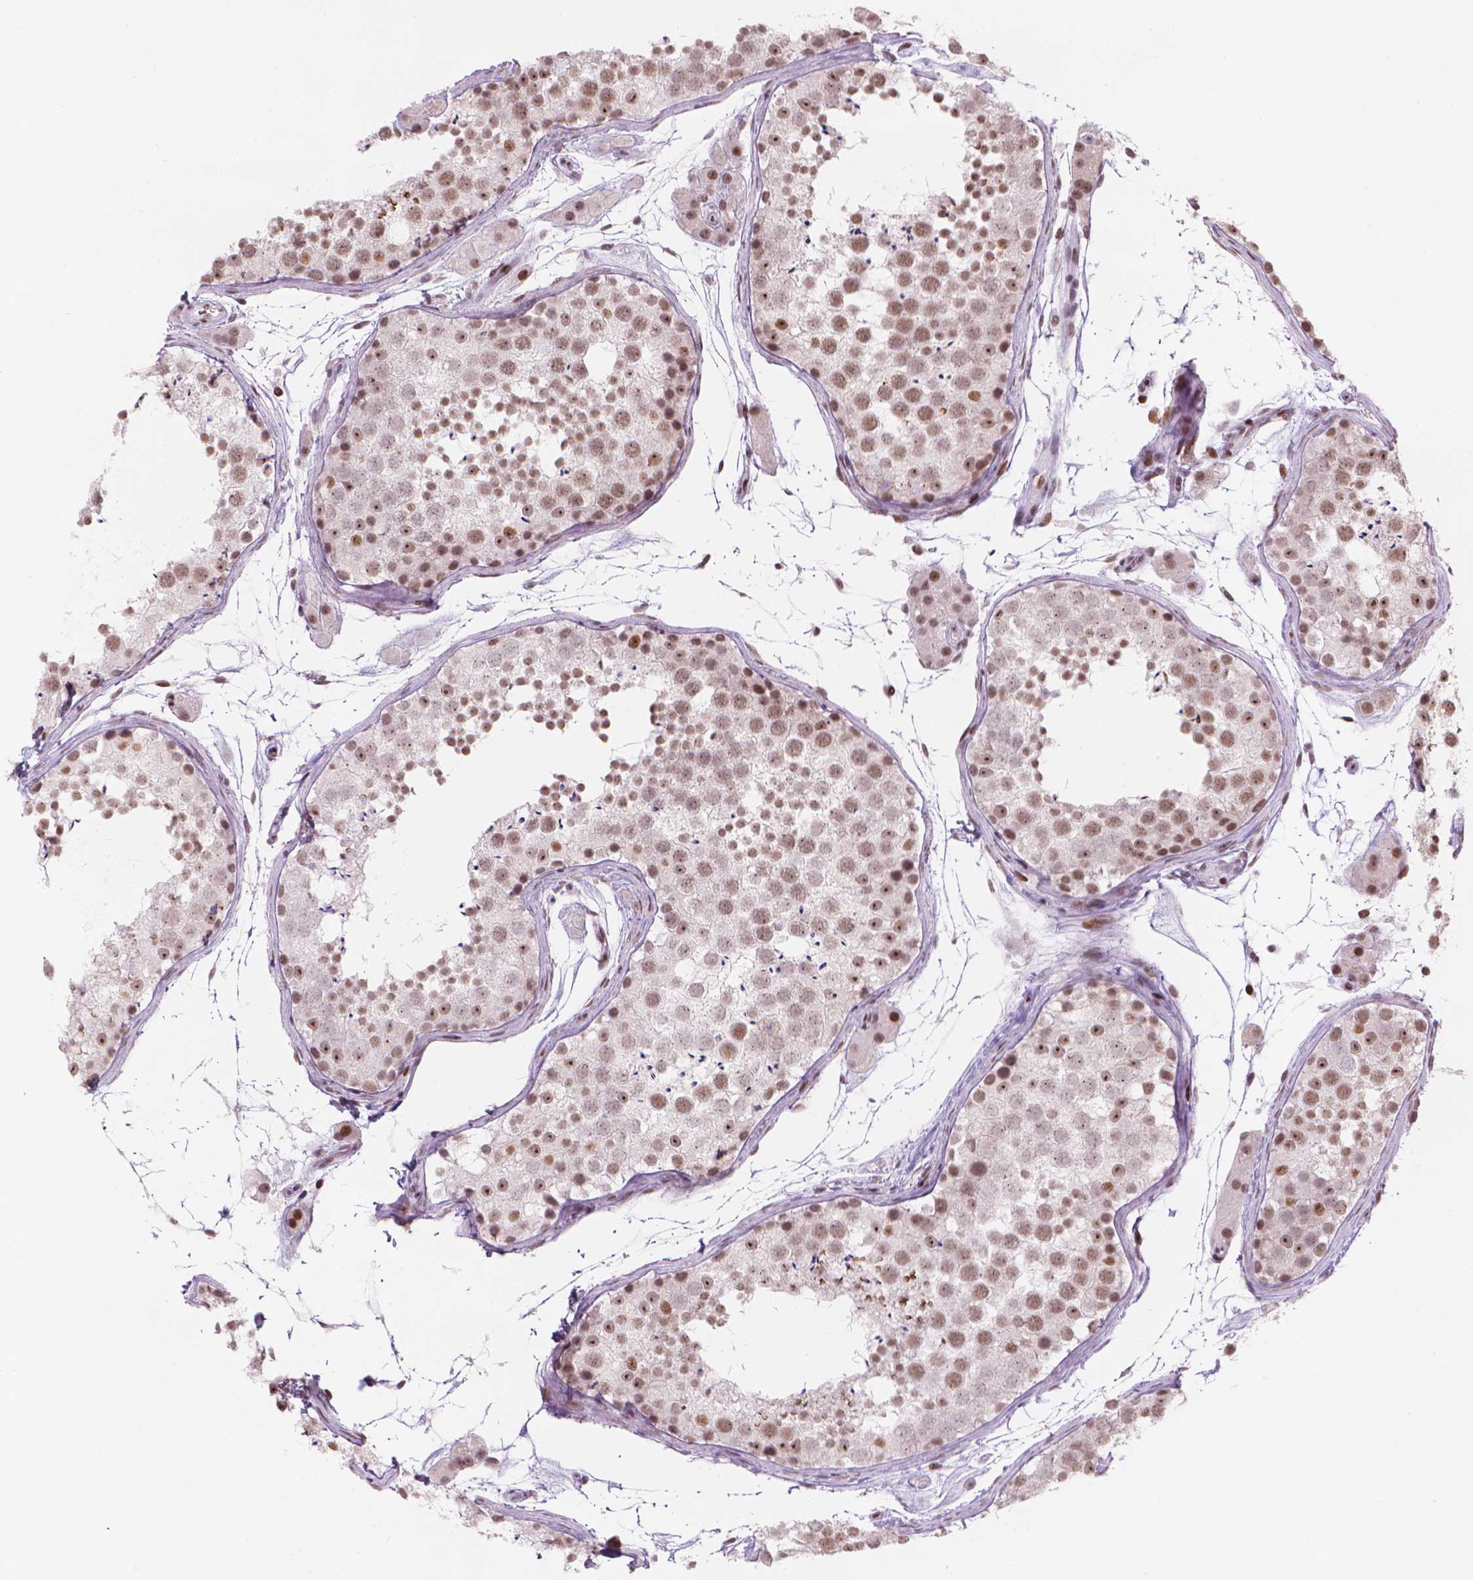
{"staining": {"intensity": "moderate", "quantity": ">75%", "location": "nuclear"}, "tissue": "testis", "cell_type": "Cells in seminiferous ducts", "image_type": "normal", "snomed": [{"axis": "morphology", "description": "Normal tissue, NOS"}, {"axis": "topography", "description": "Testis"}], "caption": "Human testis stained for a protein (brown) shows moderate nuclear positive expression in about >75% of cells in seminiferous ducts.", "gene": "HES7", "patient": {"sex": "male", "age": 41}}